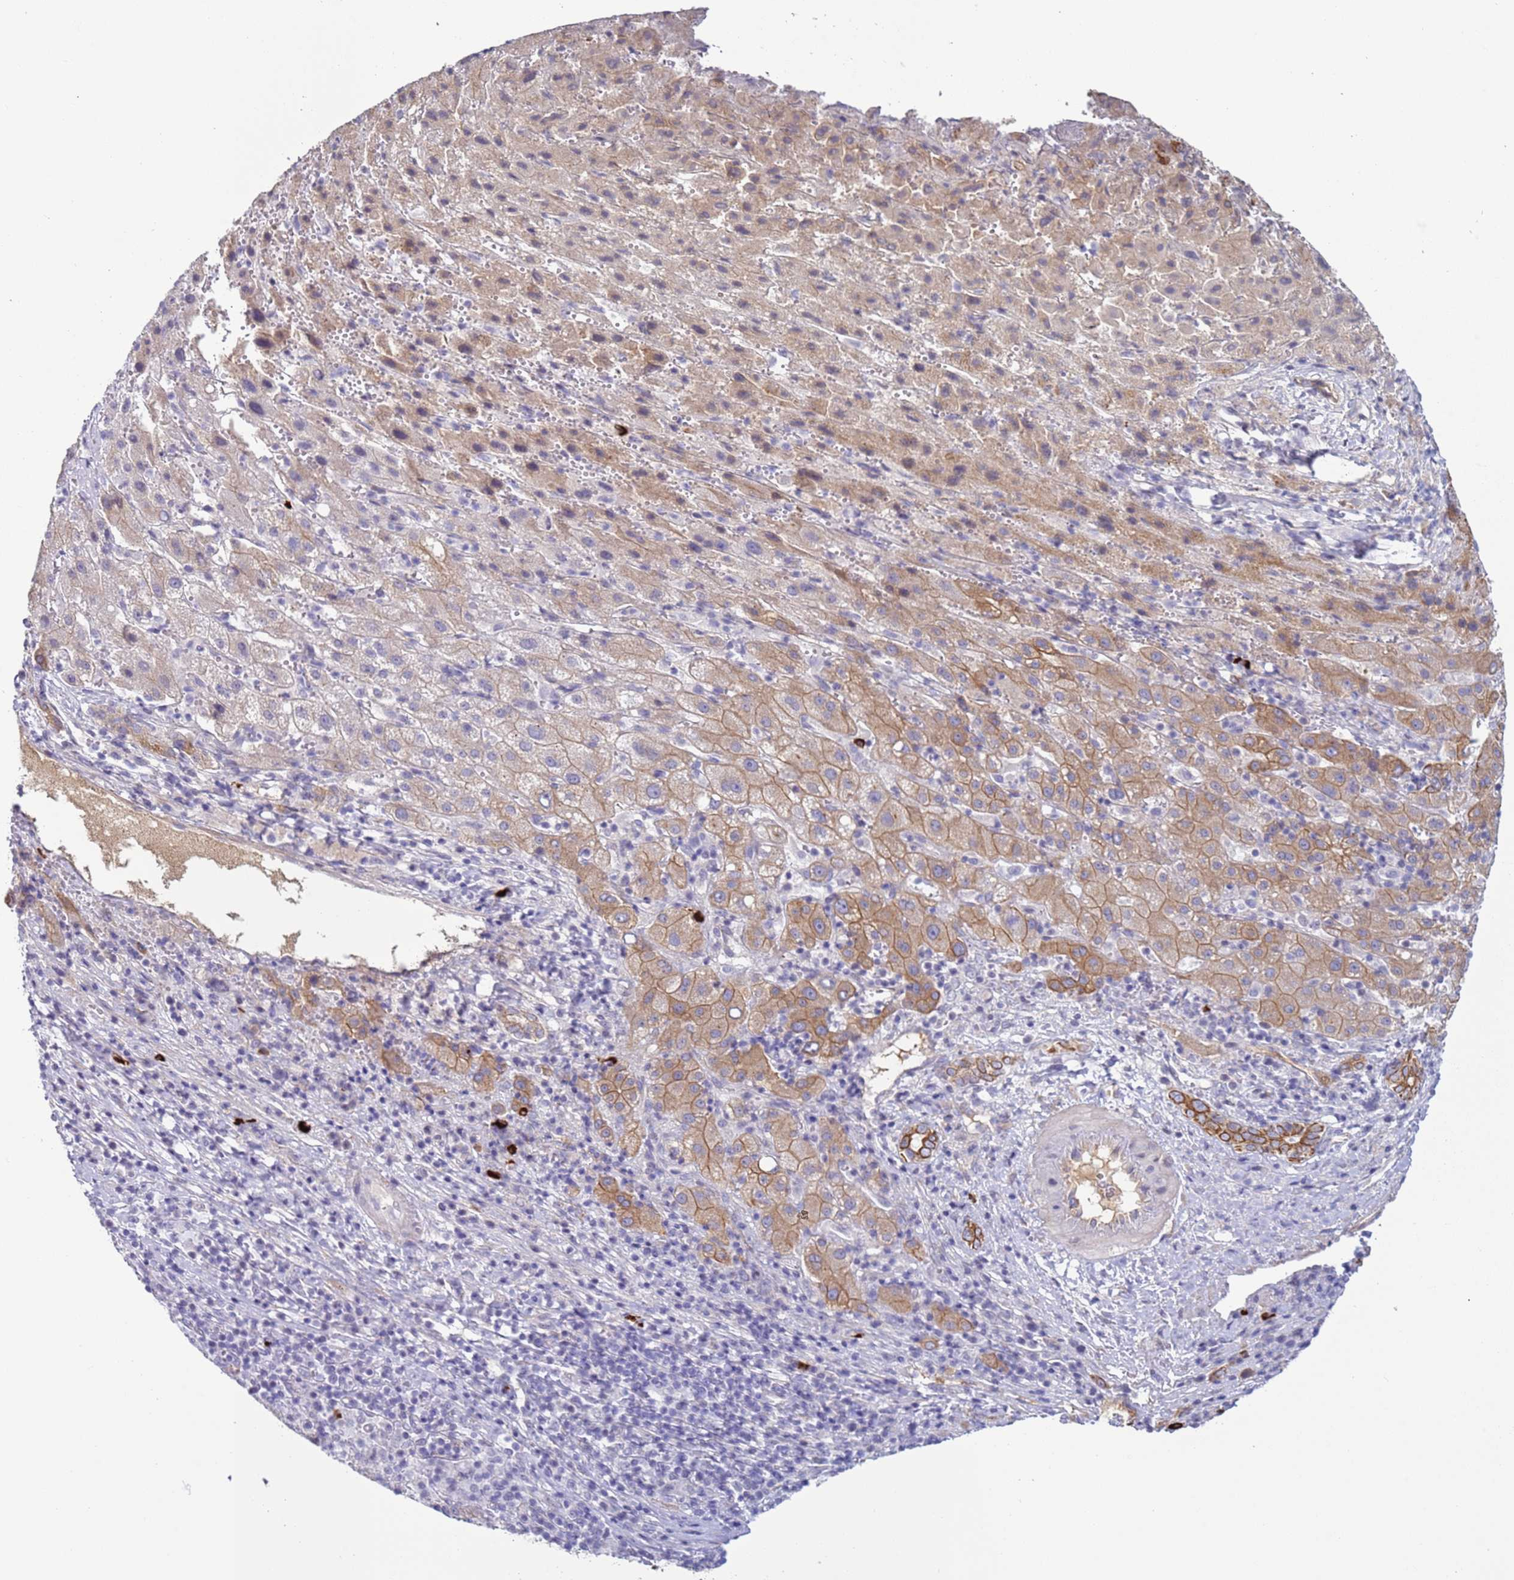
{"staining": {"intensity": "moderate", "quantity": "25%-75%", "location": "cytoplasmic/membranous"}, "tissue": "liver cancer", "cell_type": "Tumor cells", "image_type": "cancer", "snomed": [{"axis": "morphology", "description": "Carcinoma, Hepatocellular, NOS"}, {"axis": "topography", "description": "Liver"}], "caption": "Liver cancer (hepatocellular carcinoma) tissue demonstrates moderate cytoplasmic/membranous positivity in approximately 25%-75% of tumor cells, visualized by immunohistochemistry.", "gene": "NPAP1", "patient": {"sex": "female", "age": 58}}